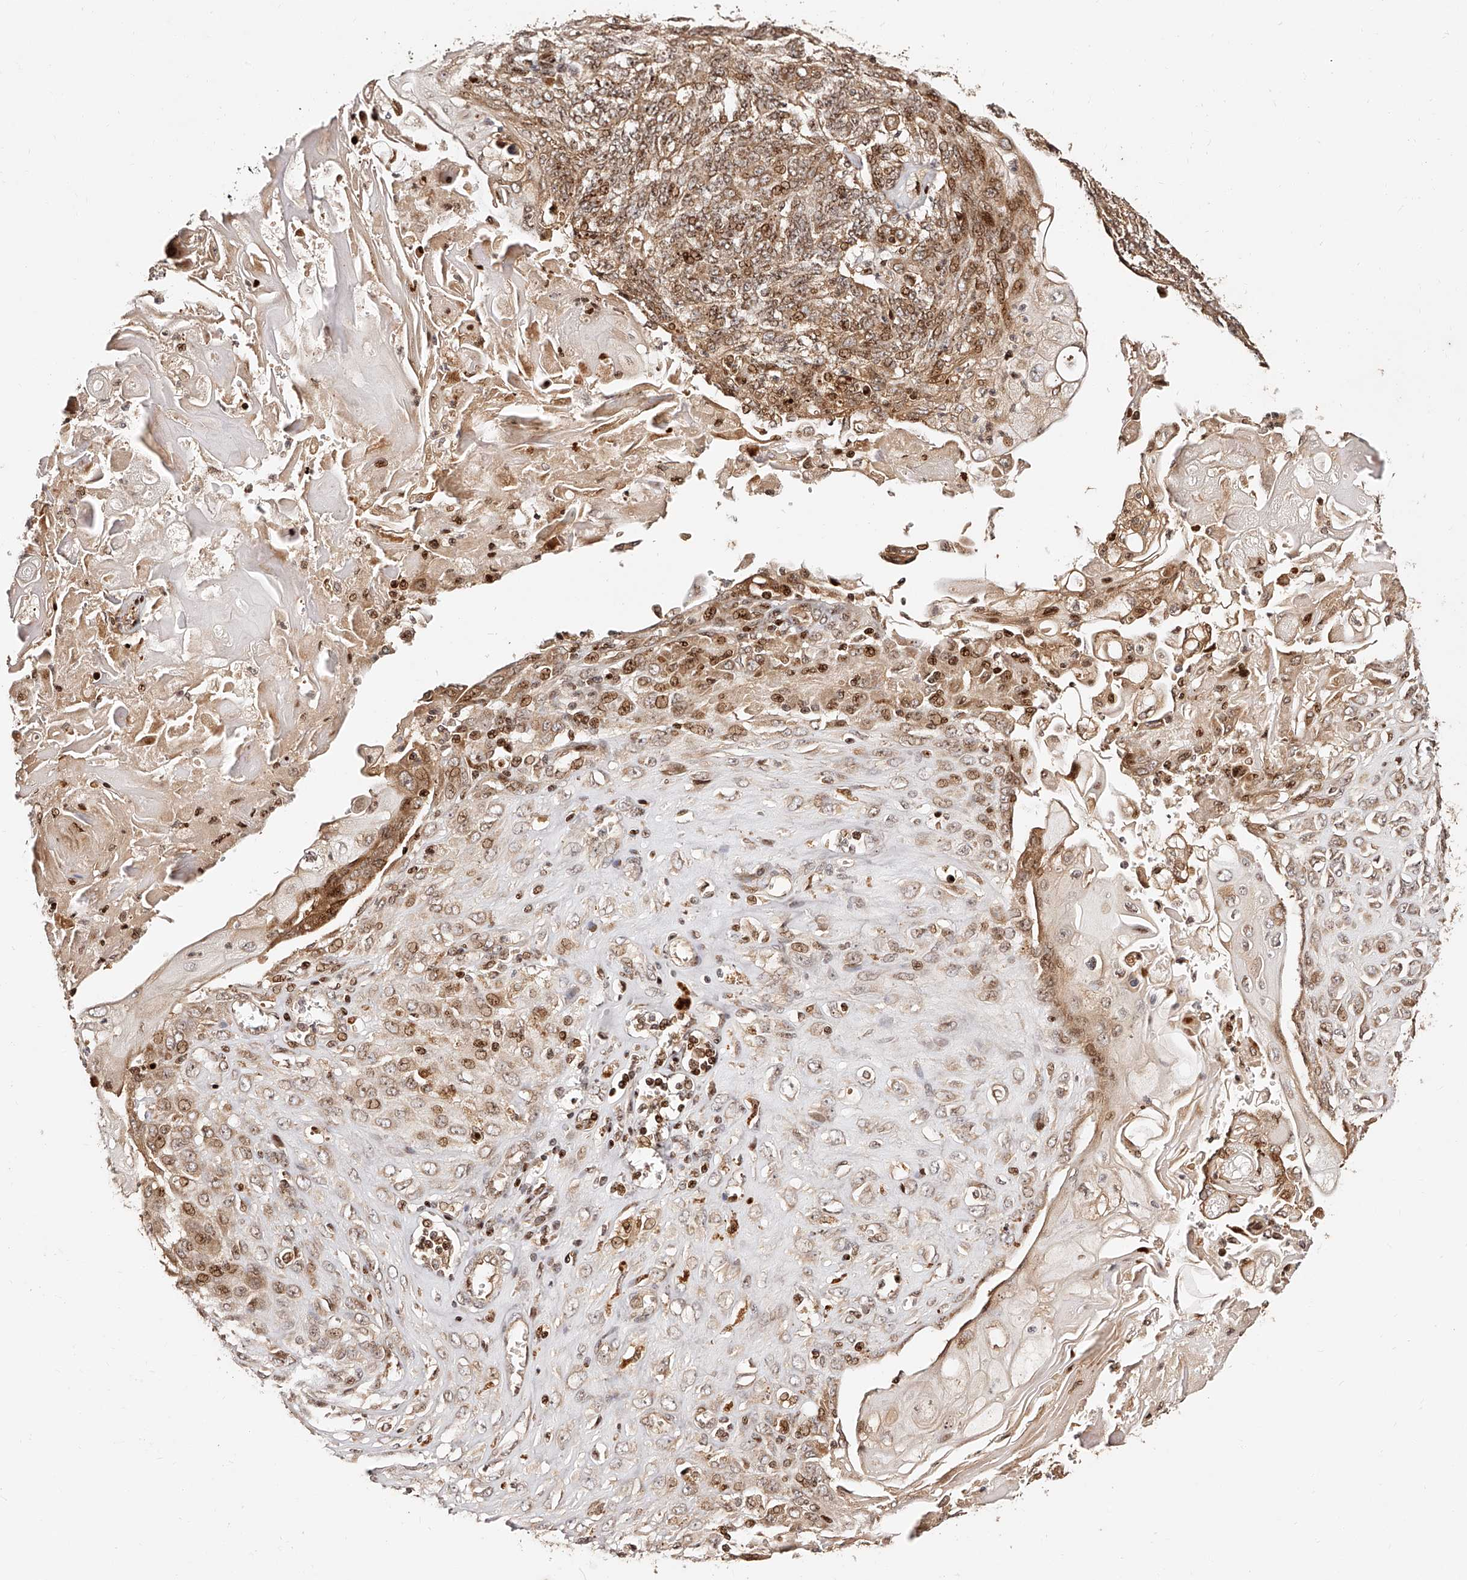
{"staining": {"intensity": "moderate", "quantity": ">75%", "location": "cytoplasmic/membranous,nuclear"}, "tissue": "endometrial cancer", "cell_type": "Tumor cells", "image_type": "cancer", "snomed": [{"axis": "morphology", "description": "Adenocarcinoma, NOS"}, {"axis": "topography", "description": "Endometrium"}], "caption": "Approximately >75% of tumor cells in human adenocarcinoma (endometrial) show moderate cytoplasmic/membranous and nuclear protein positivity as visualized by brown immunohistochemical staining.", "gene": "PFDN2", "patient": {"sex": "female", "age": 32}}